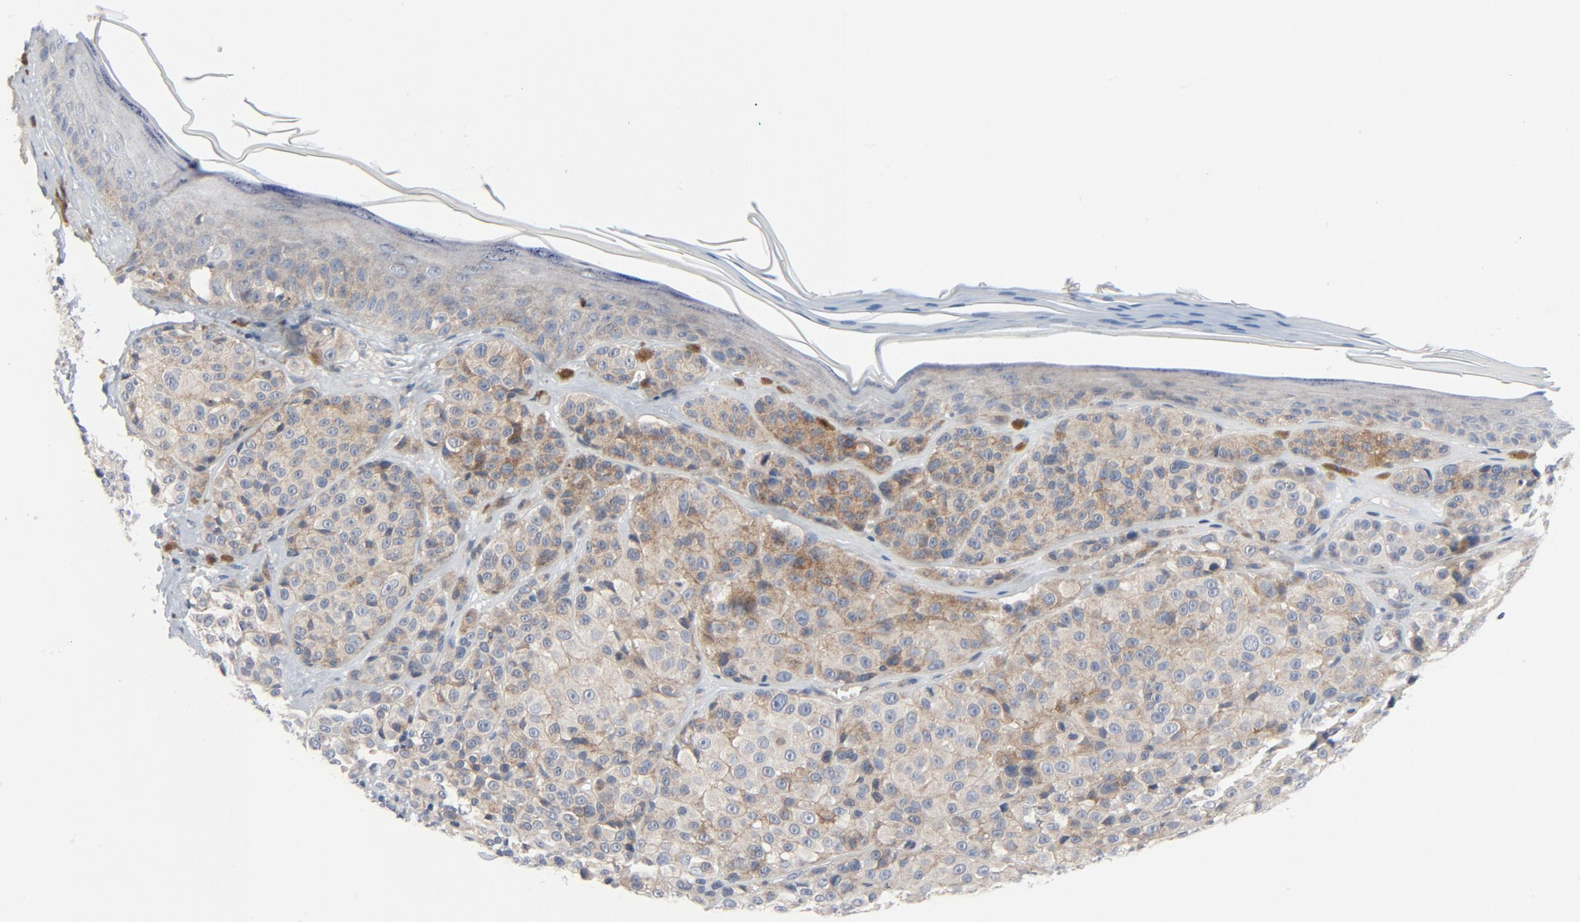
{"staining": {"intensity": "moderate", "quantity": ">75%", "location": "cytoplasmic/membranous"}, "tissue": "melanoma", "cell_type": "Tumor cells", "image_type": "cancer", "snomed": [{"axis": "morphology", "description": "Malignant melanoma, NOS"}, {"axis": "topography", "description": "Skin"}], "caption": "Human malignant melanoma stained with a brown dye displays moderate cytoplasmic/membranous positive staining in approximately >75% of tumor cells.", "gene": "TSG101", "patient": {"sex": "female", "age": 75}}